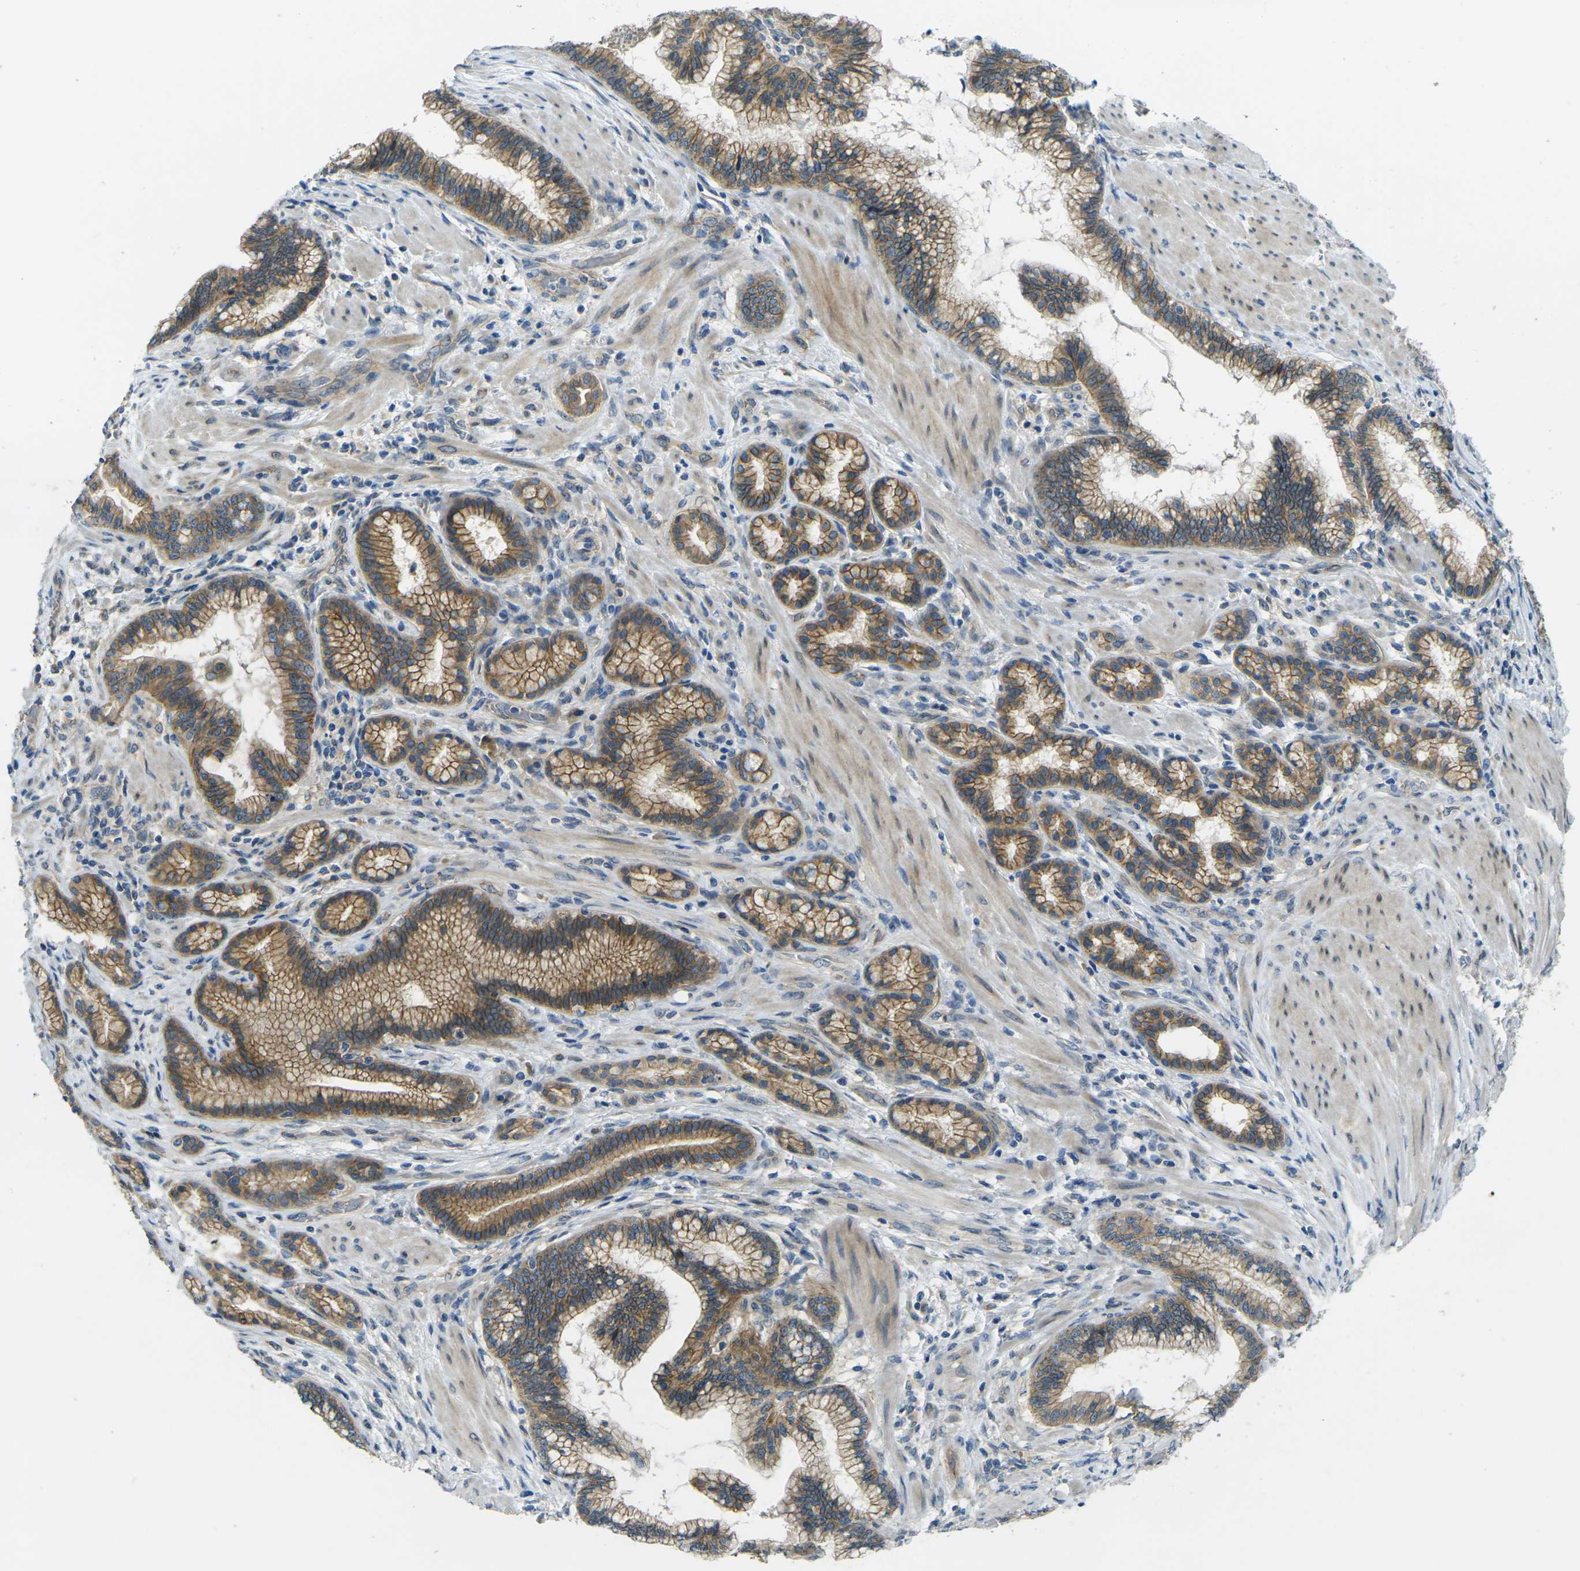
{"staining": {"intensity": "moderate", "quantity": ">75%", "location": "cytoplasmic/membranous"}, "tissue": "pancreatic cancer", "cell_type": "Tumor cells", "image_type": "cancer", "snomed": [{"axis": "morphology", "description": "Adenocarcinoma, NOS"}, {"axis": "topography", "description": "Pancreas"}], "caption": "Immunohistochemistry (DAB (3,3'-diaminobenzidine)) staining of human pancreatic cancer reveals moderate cytoplasmic/membranous protein staining in about >75% of tumor cells.", "gene": "RHBDD1", "patient": {"sex": "female", "age": 64}}